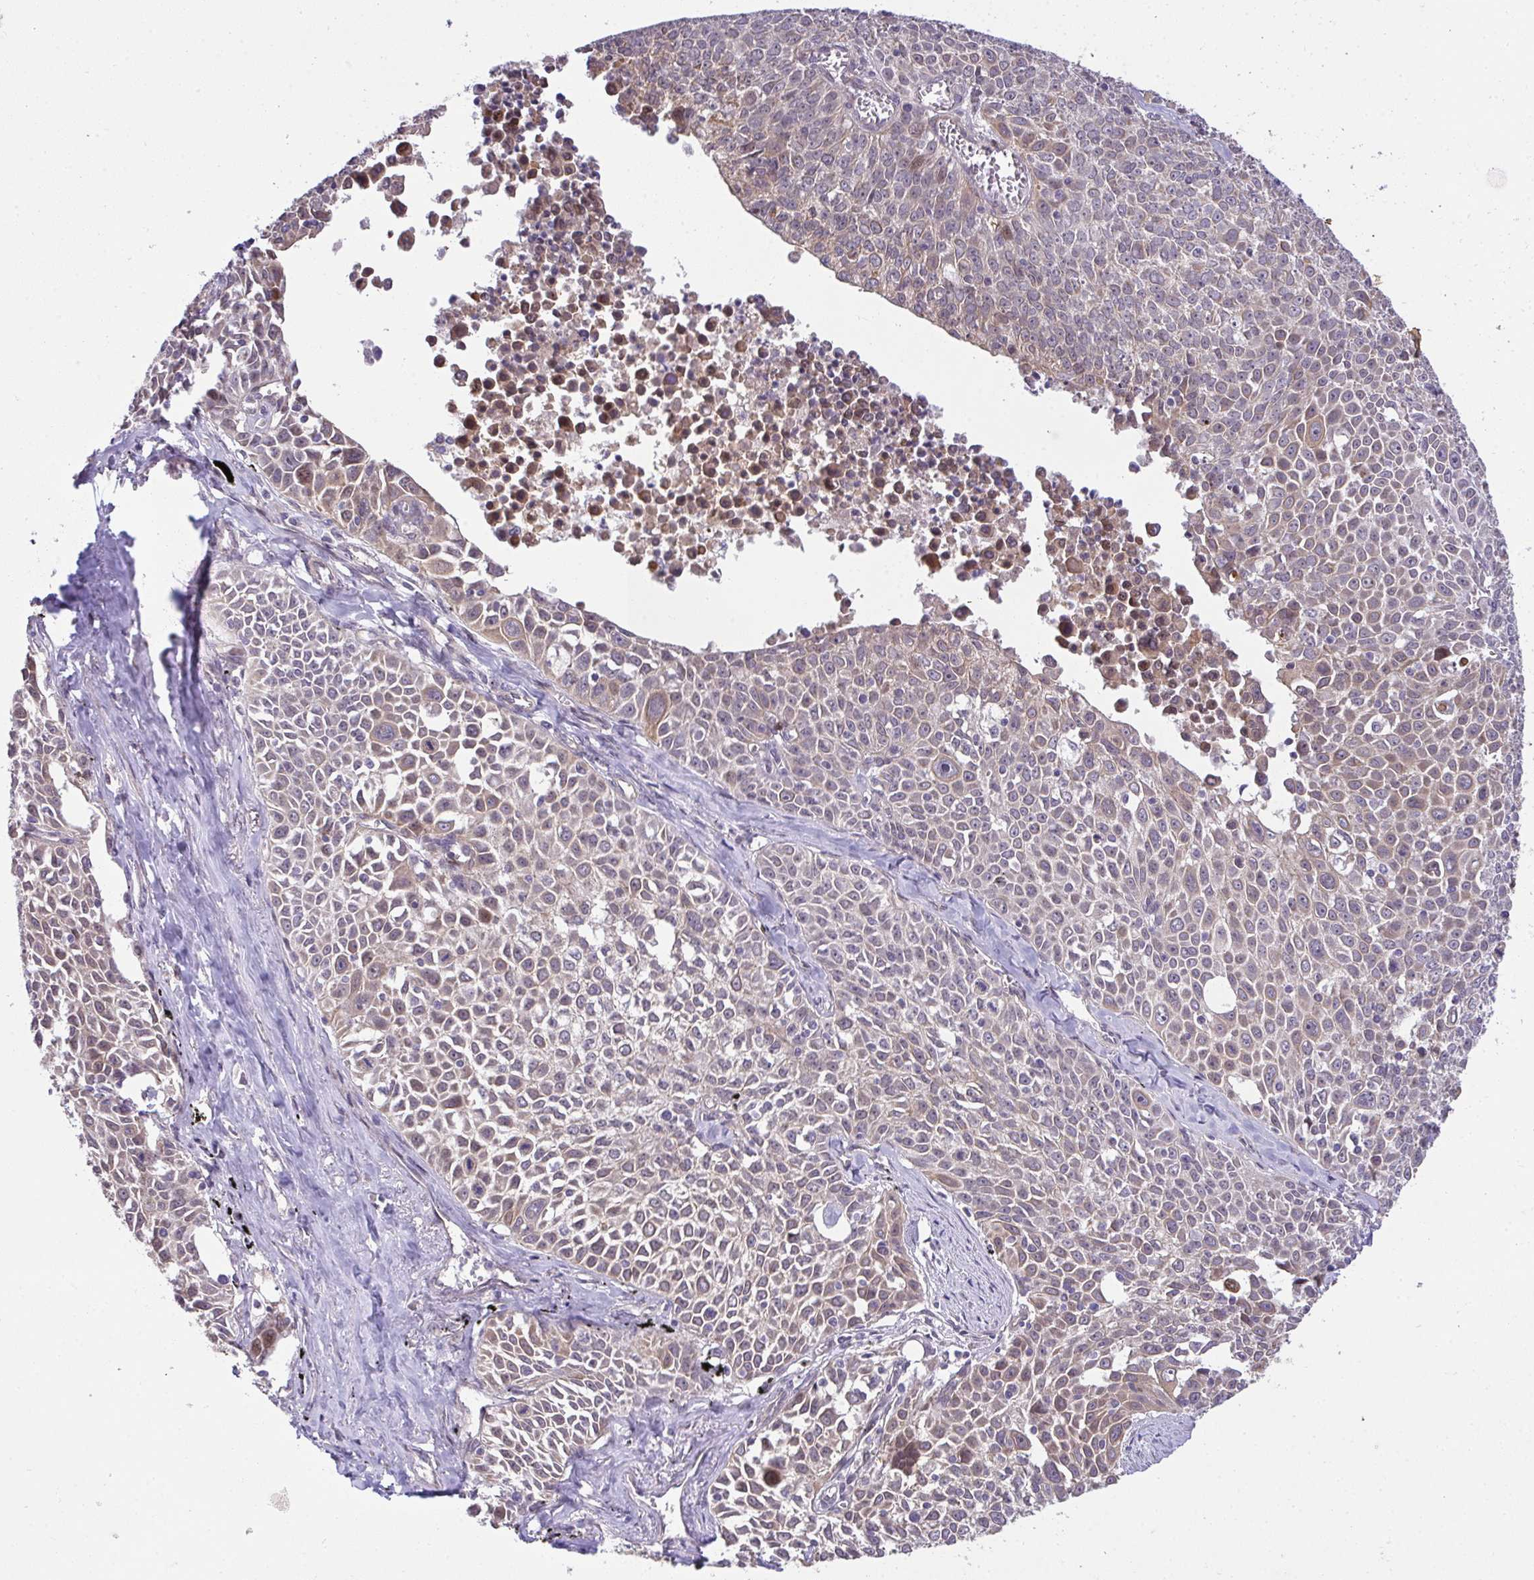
{"staining": {"intensity": "moderate", "quantity": "25%-75%", "location": "cytoplasmic/membranous,nuclear"}, "tissue": "lung cancer", "cell_type": "Tumor cells", "image_type": "cancer", "snomed": [{"axis": "morphology", "description": "Squamous cell carcinoma, NOS"}, {"axis": "morphology", "description": "Squamous cell carcinoma, metastatic, NOS"}, {"axis": "topography", "description": "Lymph node"}, {"axis": "topography", "description": "Lung"}], "caption": "Immunohistochemistry (IHC) of human lung cancer (squamous cell carcinoma) reveals medium levels of moderate cytoplasmic/membranous and nuclear positivity in about 25%-75% of tumor cells.", "gene": "RDH14", "patient": {"sex": "female", "age": 62}}